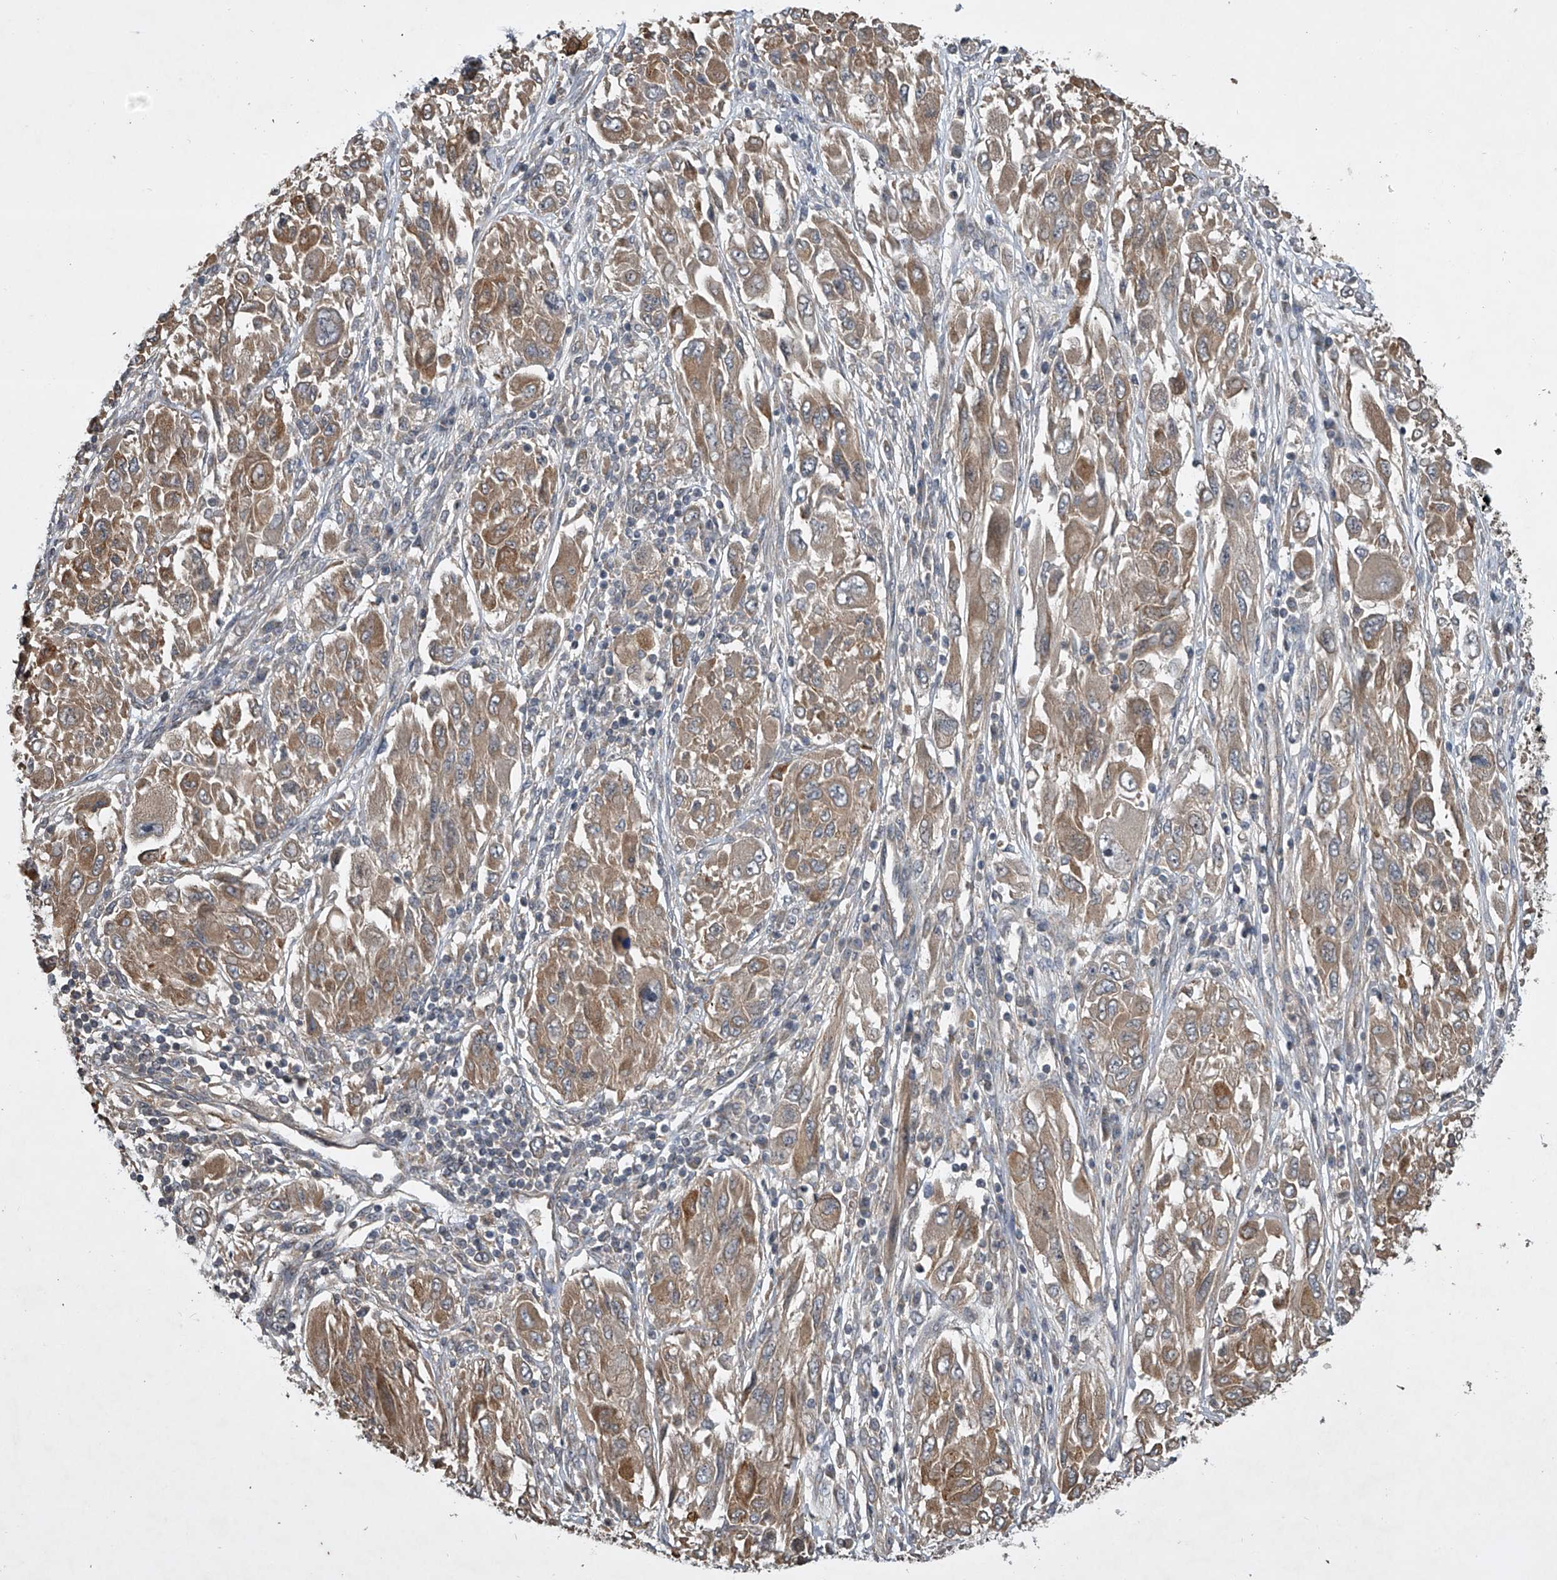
{"staining": {"intensity": "moderate", "quantity": ">75%", "location": "cytoplasmic/membranous"}, "tissue": "melanoma", "cell_type": "Tumor cells", "image_type": "cancer", "snomed": [{"axis": "morphology", "description": "Malignant melanoma, NOS"}, {"axis": "topography", "description": "Skin"}], "caption": "There is medium levels of moderate cytoplasmic/membranous positivity in tumor cells of malignant melanoma, as demonstrated by immunohistochemical staining (brown color).", "gene": "NFS1", "patient": {"sex": "female", "age": 91}}